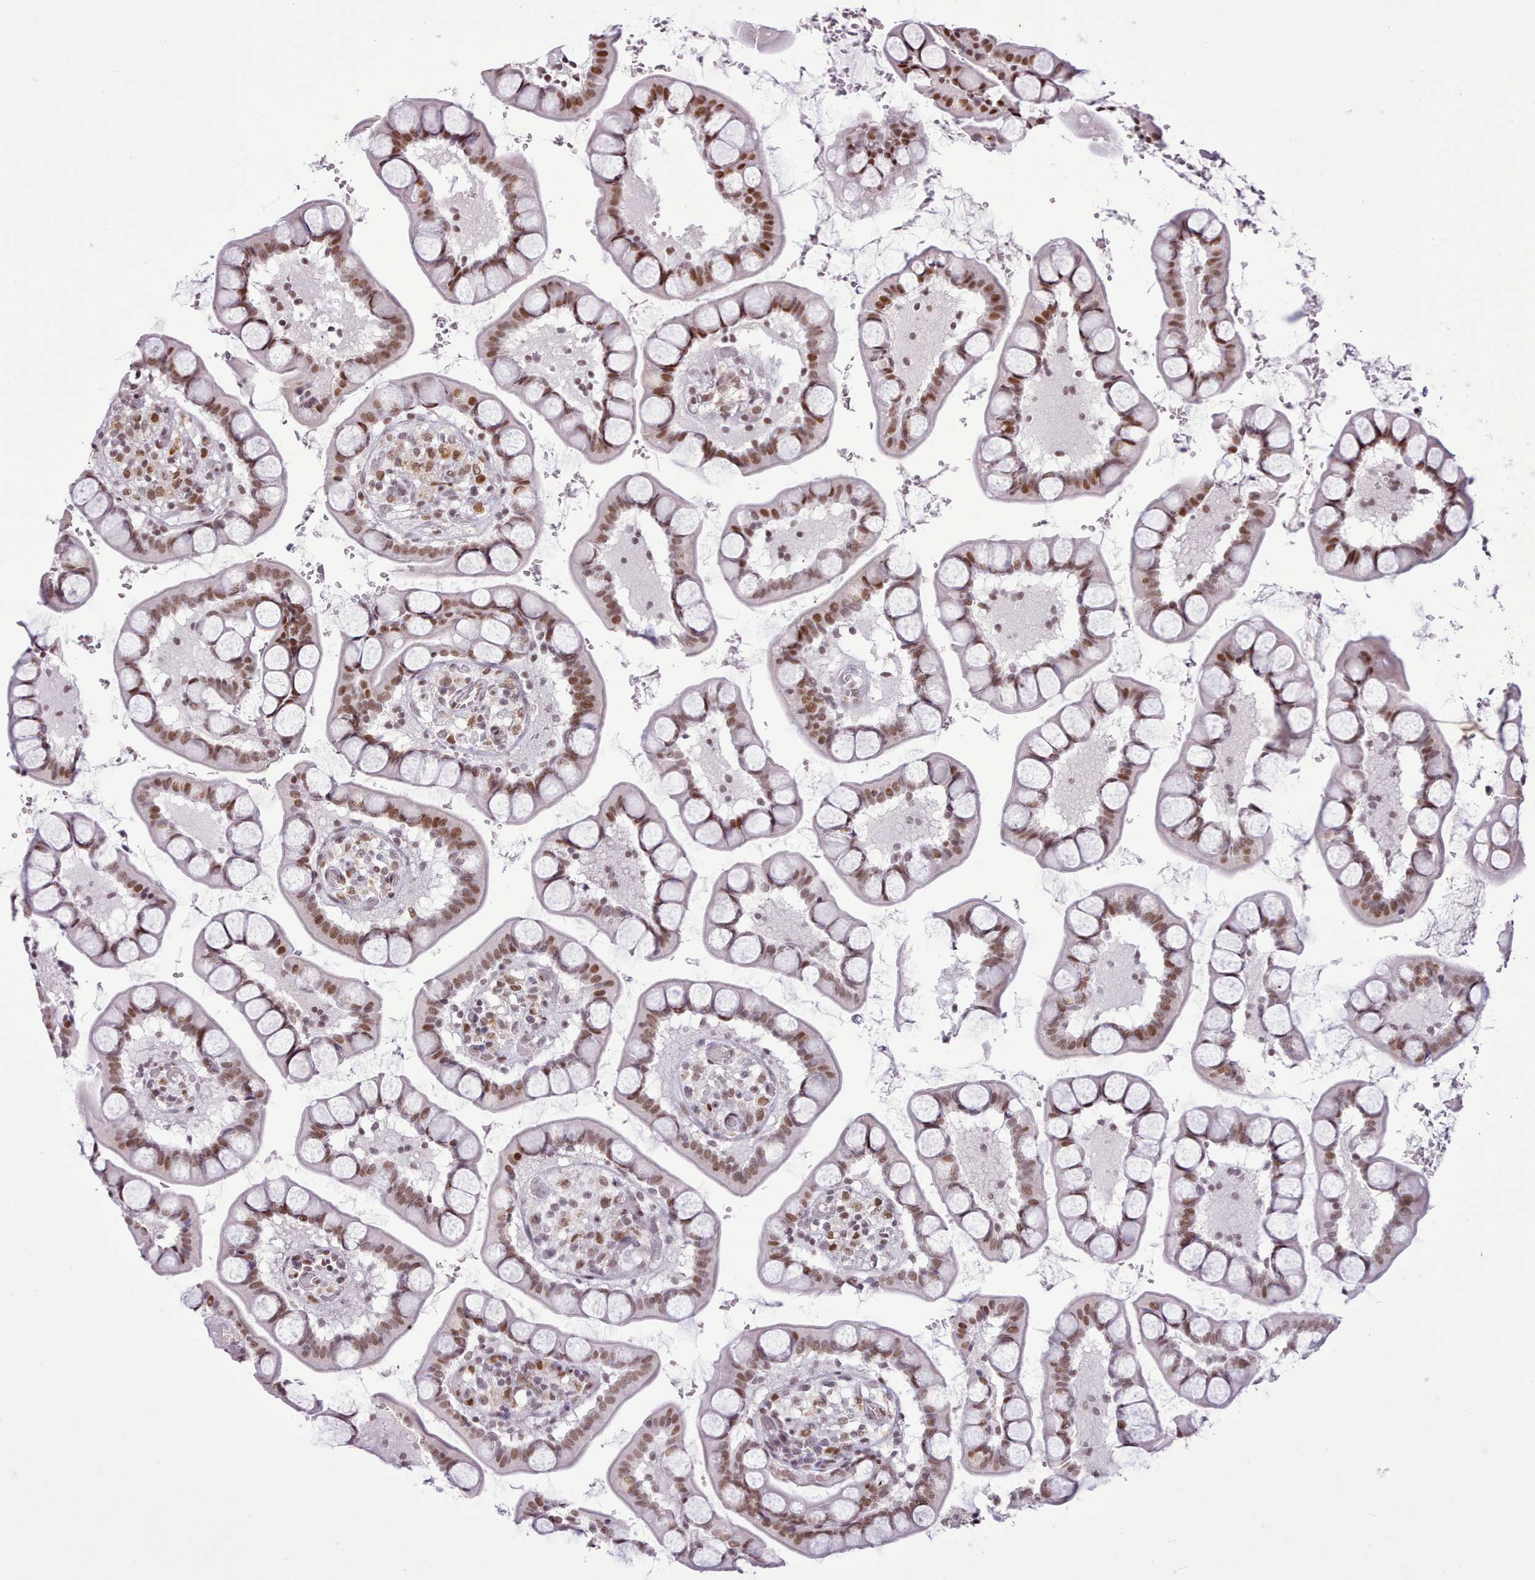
{"staining": {"intensity": "moderate", "quantity": ">75%", "location": "nuclear"}, "tissue": "small intestine", "cell_type": "Glandular cells", "image_type": "normal", "snomed": [{"axis": "morphology", "description": "Normal tissue, NOS"}, {"axis": "topography", "description": "Small intestine"}], "caption": "Immunohistochemical staining of unremarkable small intestine reveals moderate nuclear protein expression in about >75% of glandular cells. (Stains: DAB in brown, nuclei in blue, Microscopy: brightfield microscopy at high magnification).", "gene": "TAF15", "patient": {"sex": "male", "age": 52}}